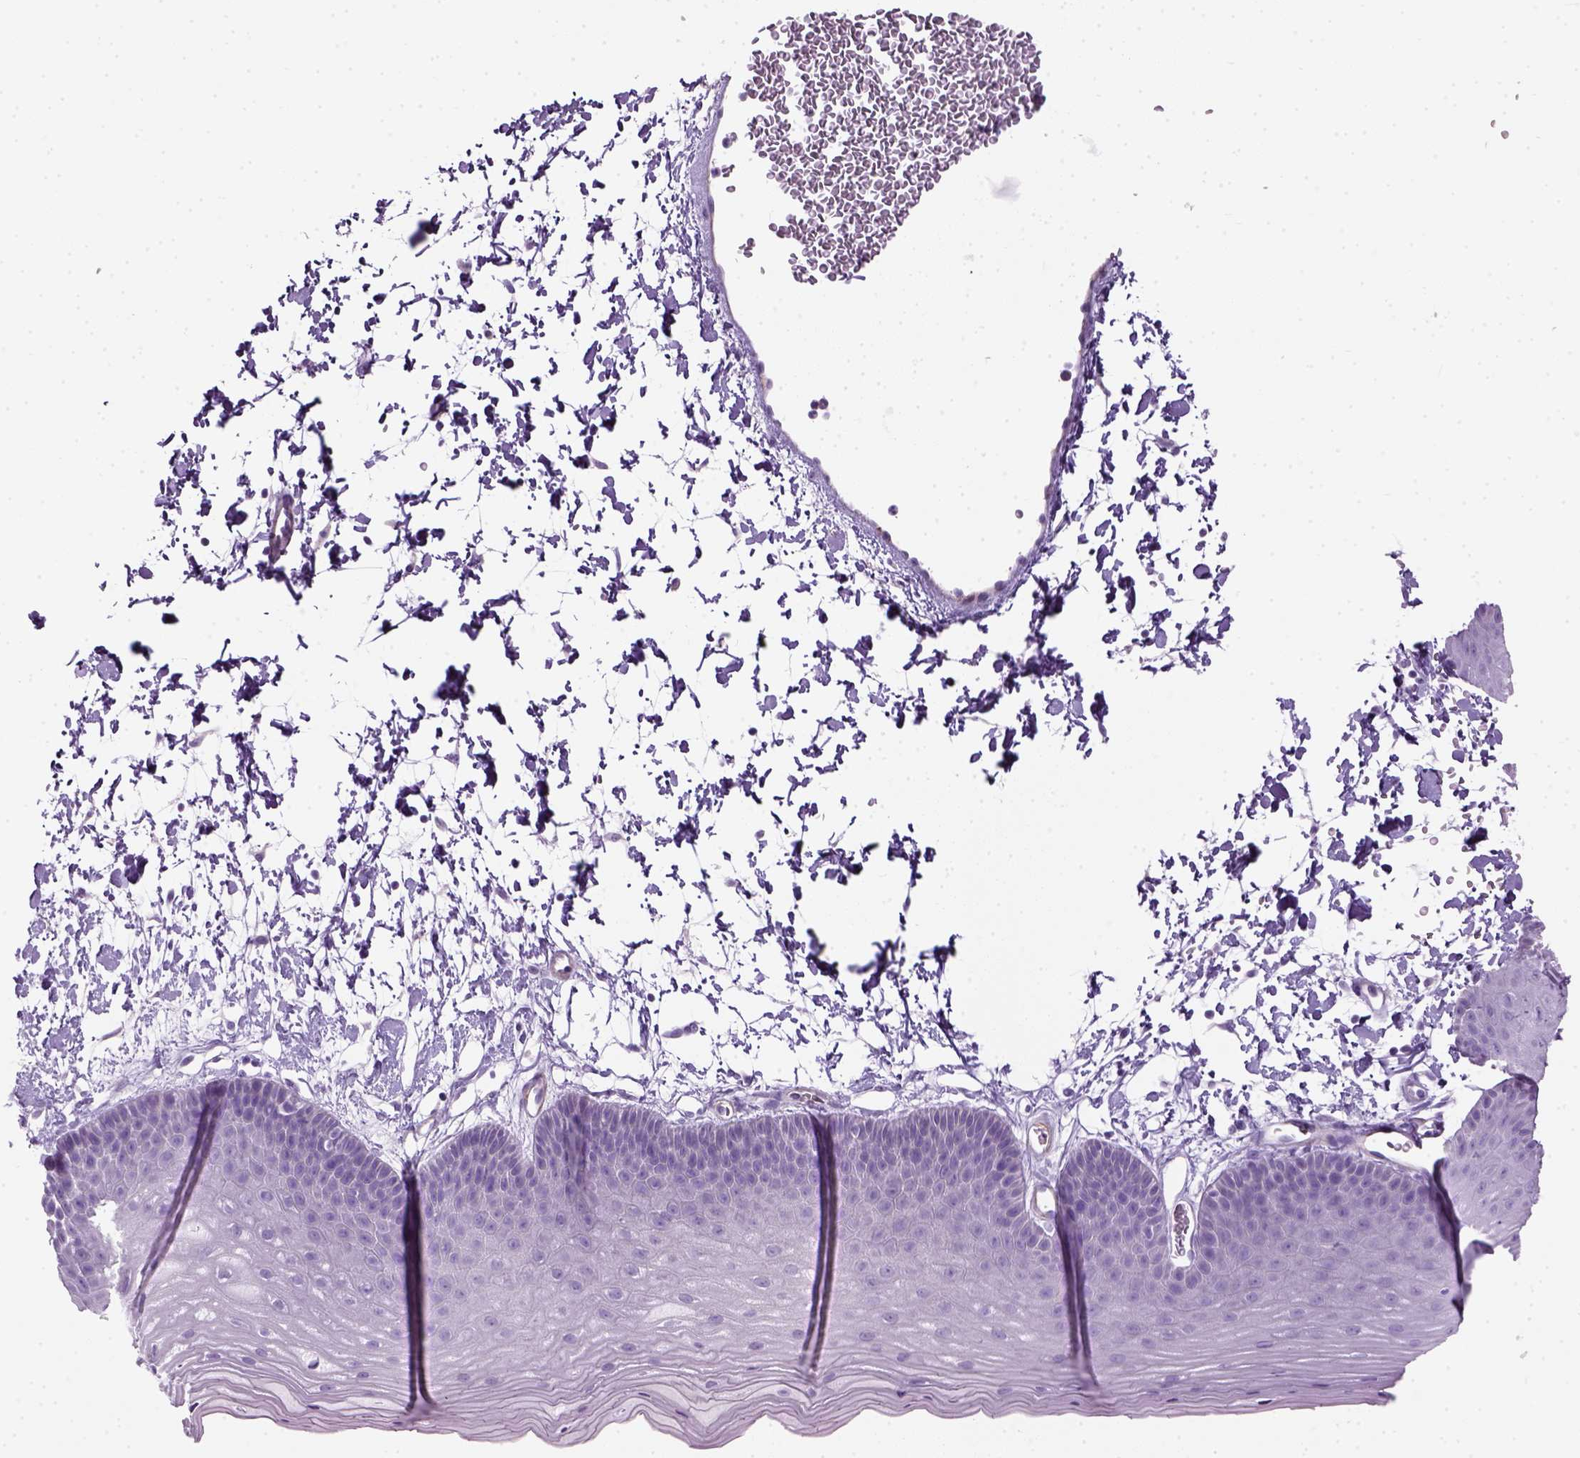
{"staining": {"intensity": "negative", "quantity": "none", "location": "none"}, "tissue": "skin", "cell_type": "Epidermal cells", "image_type": "normal", "snomed": [{"axis": "morphology", "description": "Normal tissue, NOS"}, {"axis": "topography", "description": "Anal"}], "caption": "Epidermal cells show no significant expression in unremarkable skin.", "gene": "FAM161A", "patient": {"sex": "male", "age": 53}}